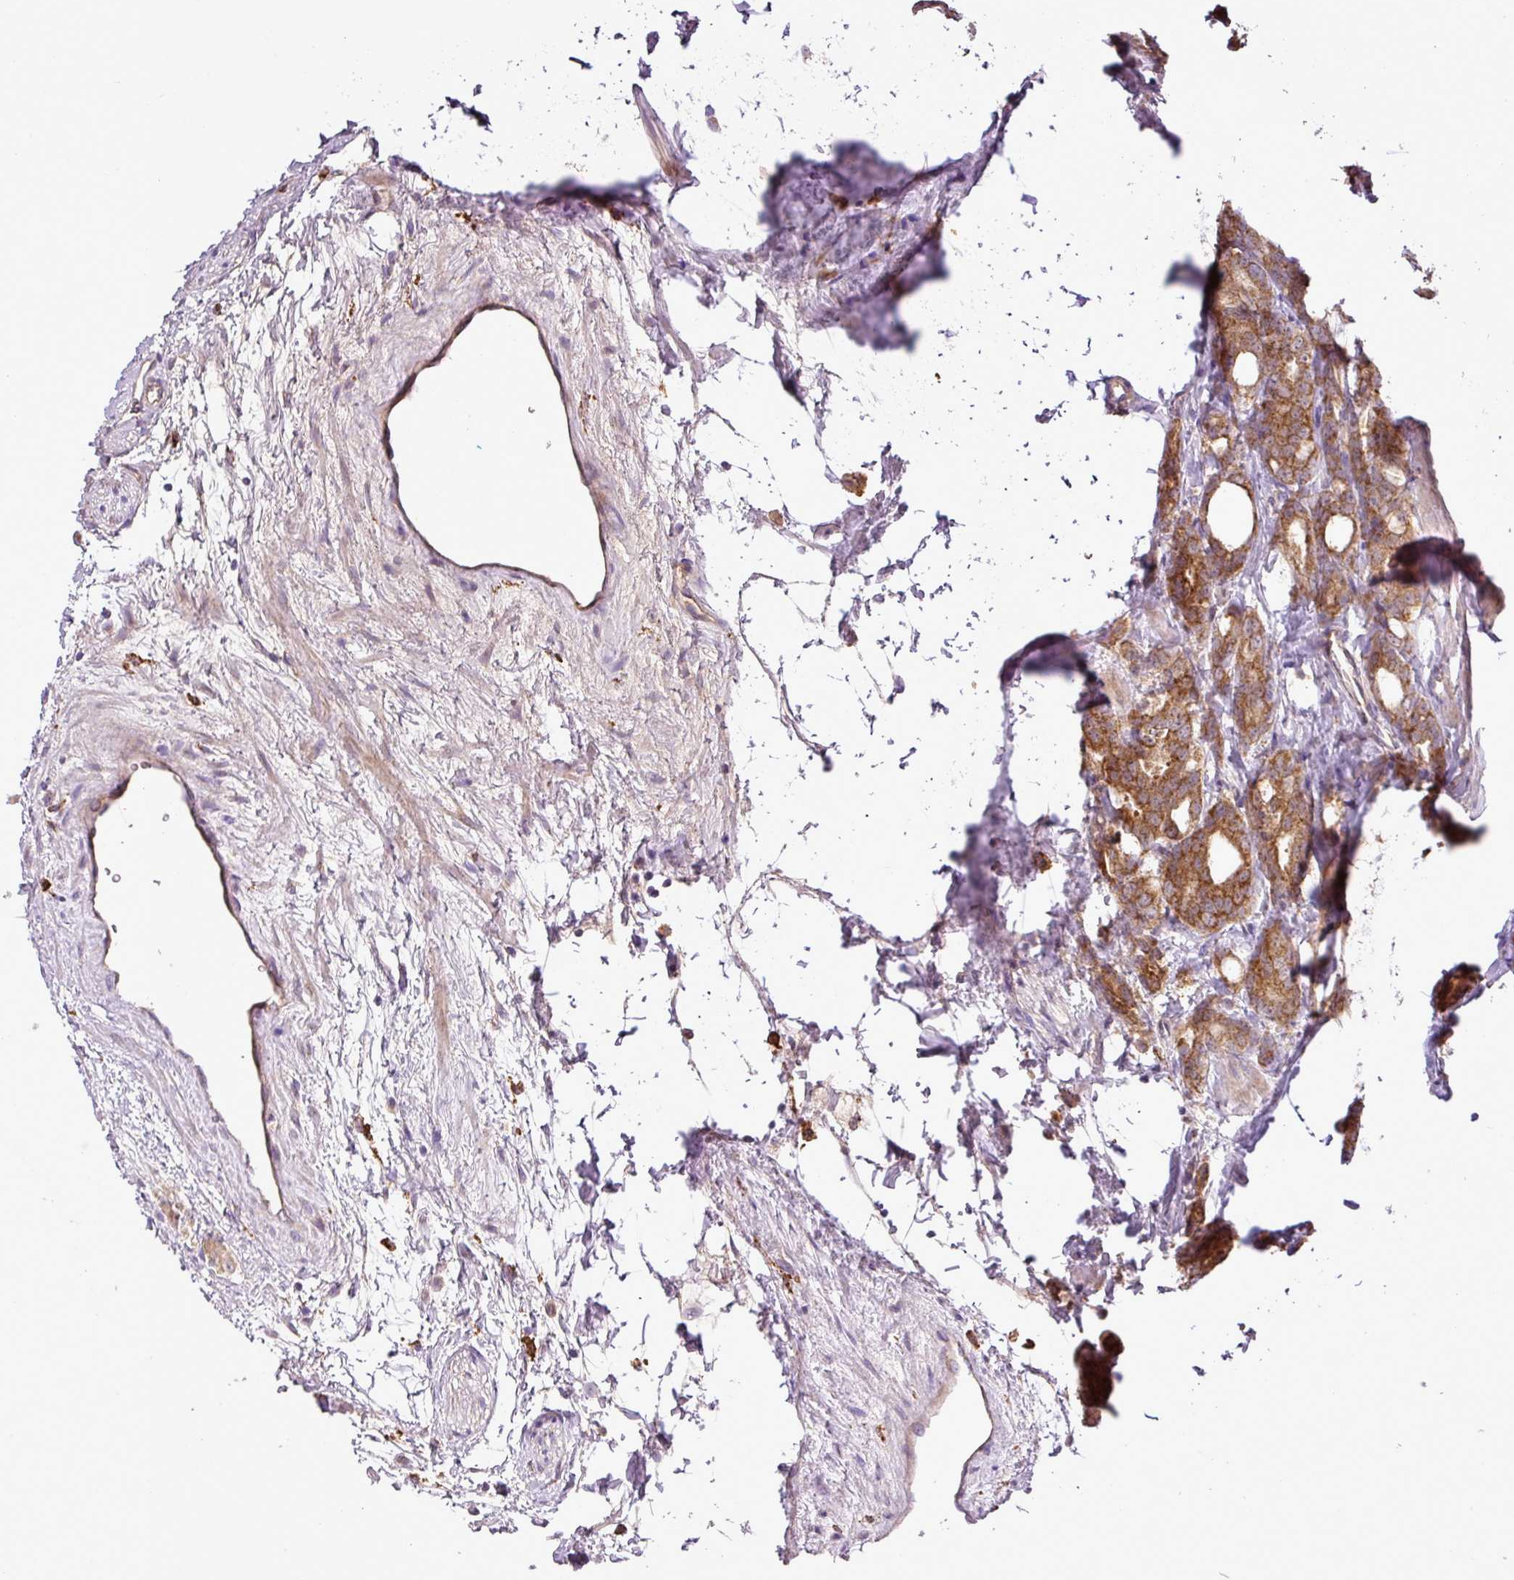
{"staining": {"intensity": "moderate", "quantity": ">75%", "location": "cytoplasmic/membranous"}, "tissue": "prostate cancer", "cell_type": "Tumor cells", "image_type": "cancer", "snomed": [{"axis": "morphology", "description": "Adenocarcinoma, High grade"}, {"axis": "topography", "description": "Prostate"}], "caption": "Protein analysis of prostate high-grade adenocarcinoma tissue exhibits moderate cytoplasmic/membranous positivity in approximately >75% of tumor cells. (brown staining indicates protein expression, while blue staining denotes nuclei).", "gene": "ZNF513", "patient": {"sex": "male", "age": 62}}